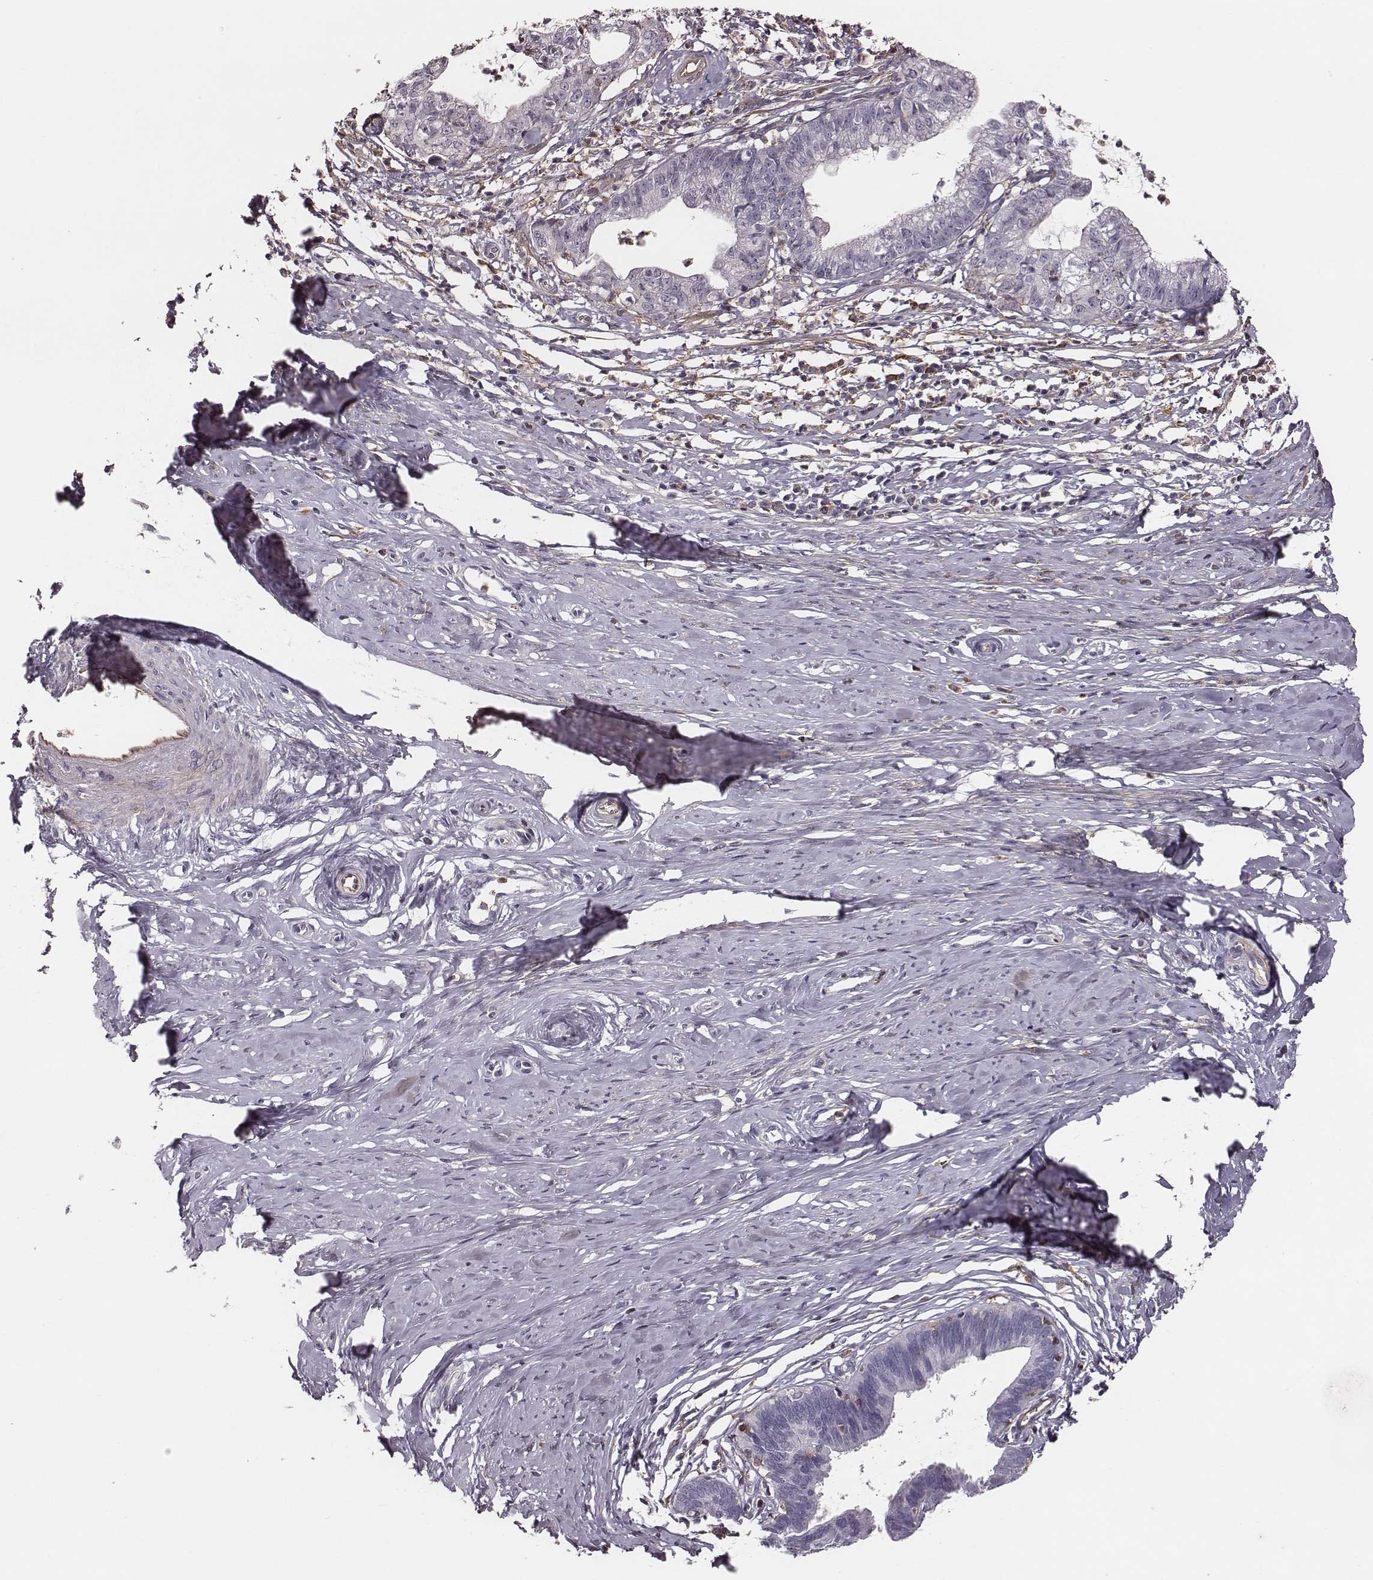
{"staining": {"intensity": "negative", "quantity": "none", "location": "none"}, "tissue": "cervical cancer", "cell_type": "Tumor cells", "image_type": "cancer", "snomed": [{"axis": "morphology", "description": "Normal tissue, NOS"}, {"axis": "morphology", "description": "Adenocarcinoma, NOS"}, {"axis": "topography", "description": "Cervix"}], "caption": "Immunohistochemistry image of cervical cancer (adenocarcinoma) stained for a protein (brown), which displays no expression in tumor cells.", "gene": "ZYX", "patient": {"sex": "female", "age": 38}}